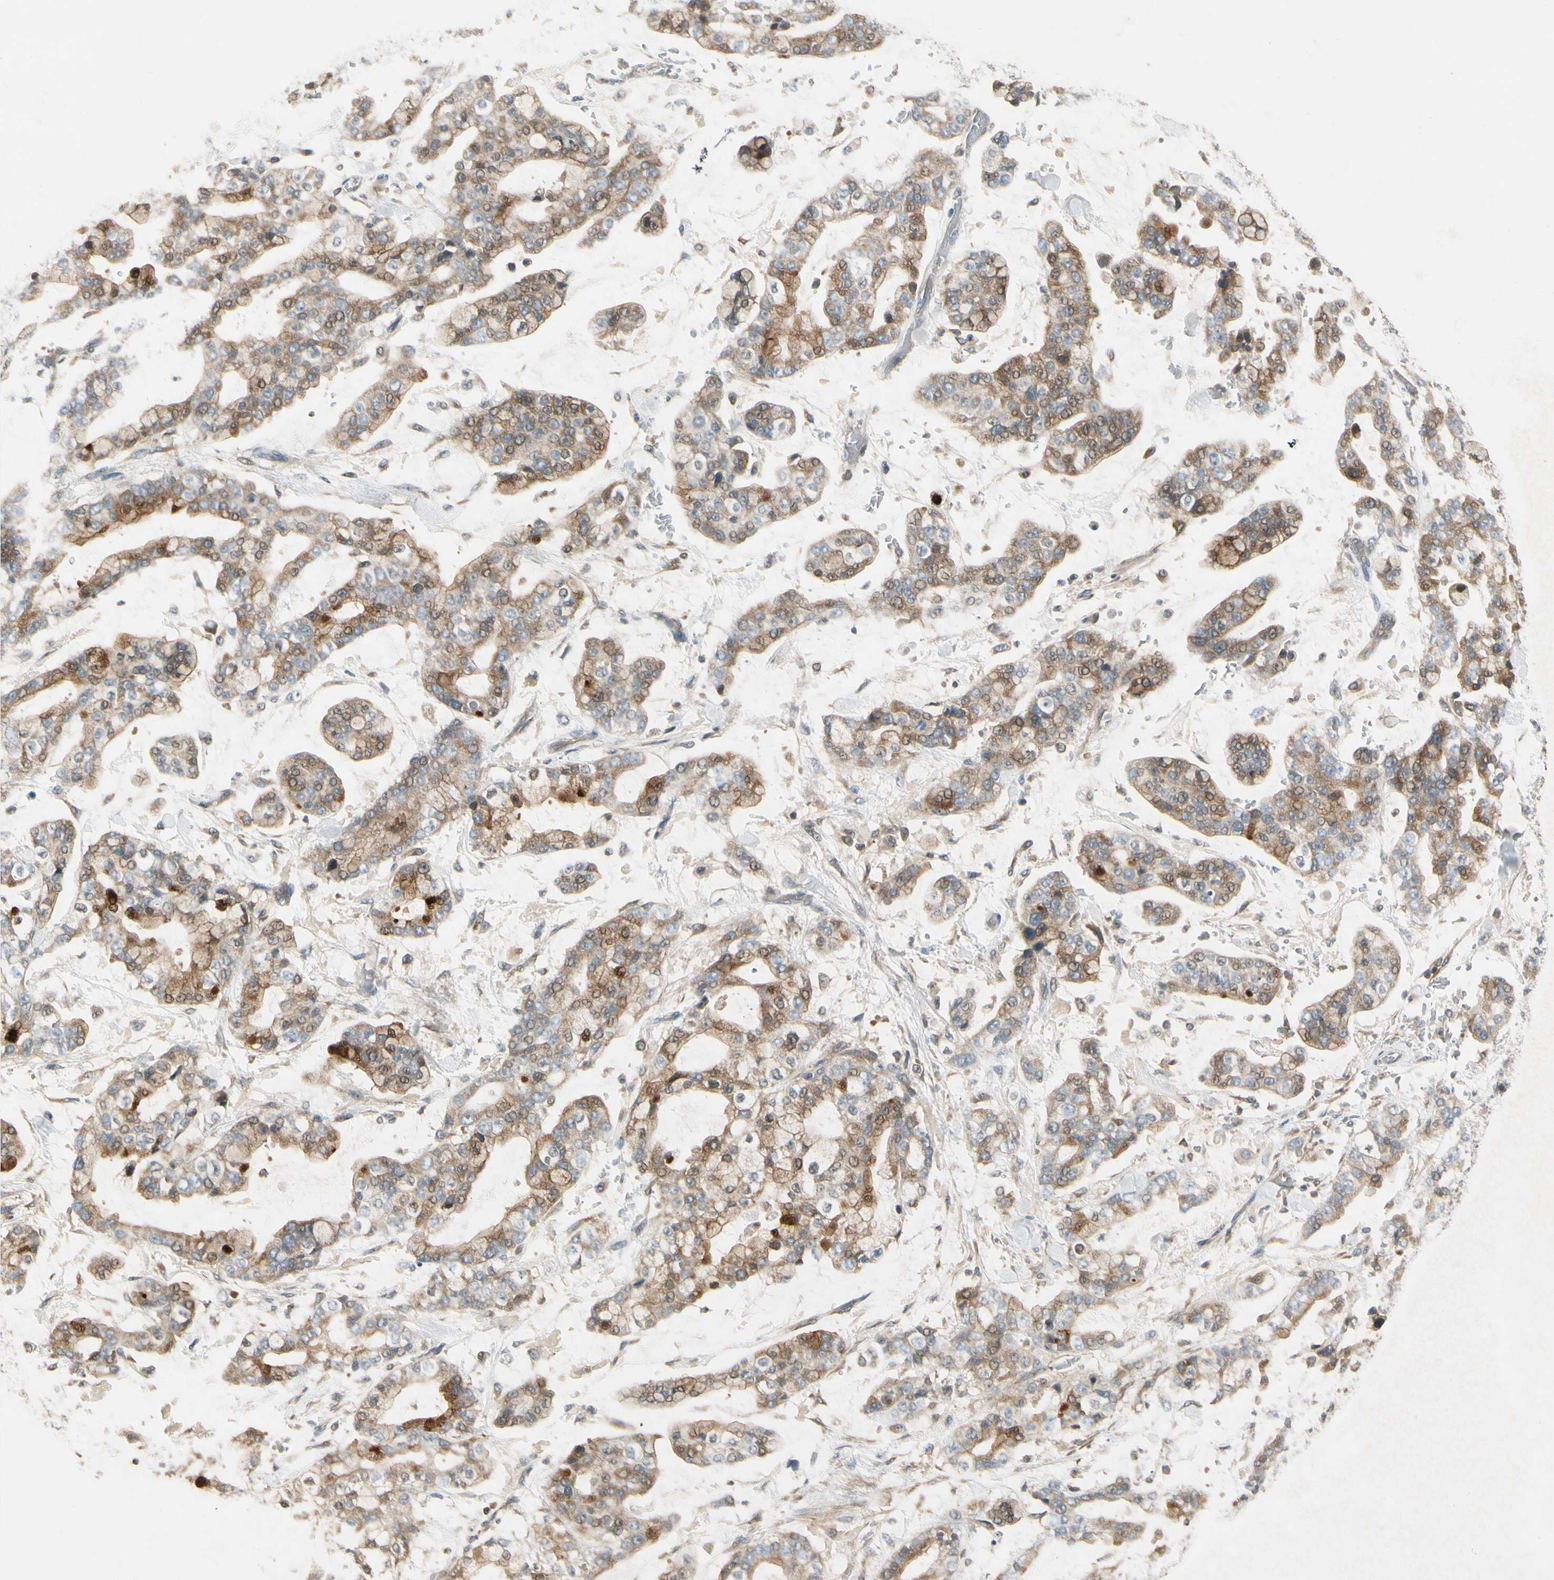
{"staining": {"intensity": "moderate", "quantity": ">75%", "location": "cytoplasmic/membranous"}, "tissue": "stomach cancer", "cell_type": "Tumor cells", "image_type": "cancer", "snomed": [{"axis": "morphology", "description": "Normal tissue, NOS"}, {"axis": "morphology", "description": "Adenocarcinoma, NOS"}, {"axis": "topography", "description": "Stomach, upper"}, {"axis": "topography", "description": "Stomach"}], "caption": "A high-resolution photomicrograph shows immunohistochemistry (IHC) staining of stomach adenocarcinoma, which displays moderate cytoplasmic/membranous expression in approximately >75% of tumor cells.", "gene": "PLXNA1", "patient": {"sex": "male", "age": 76}}